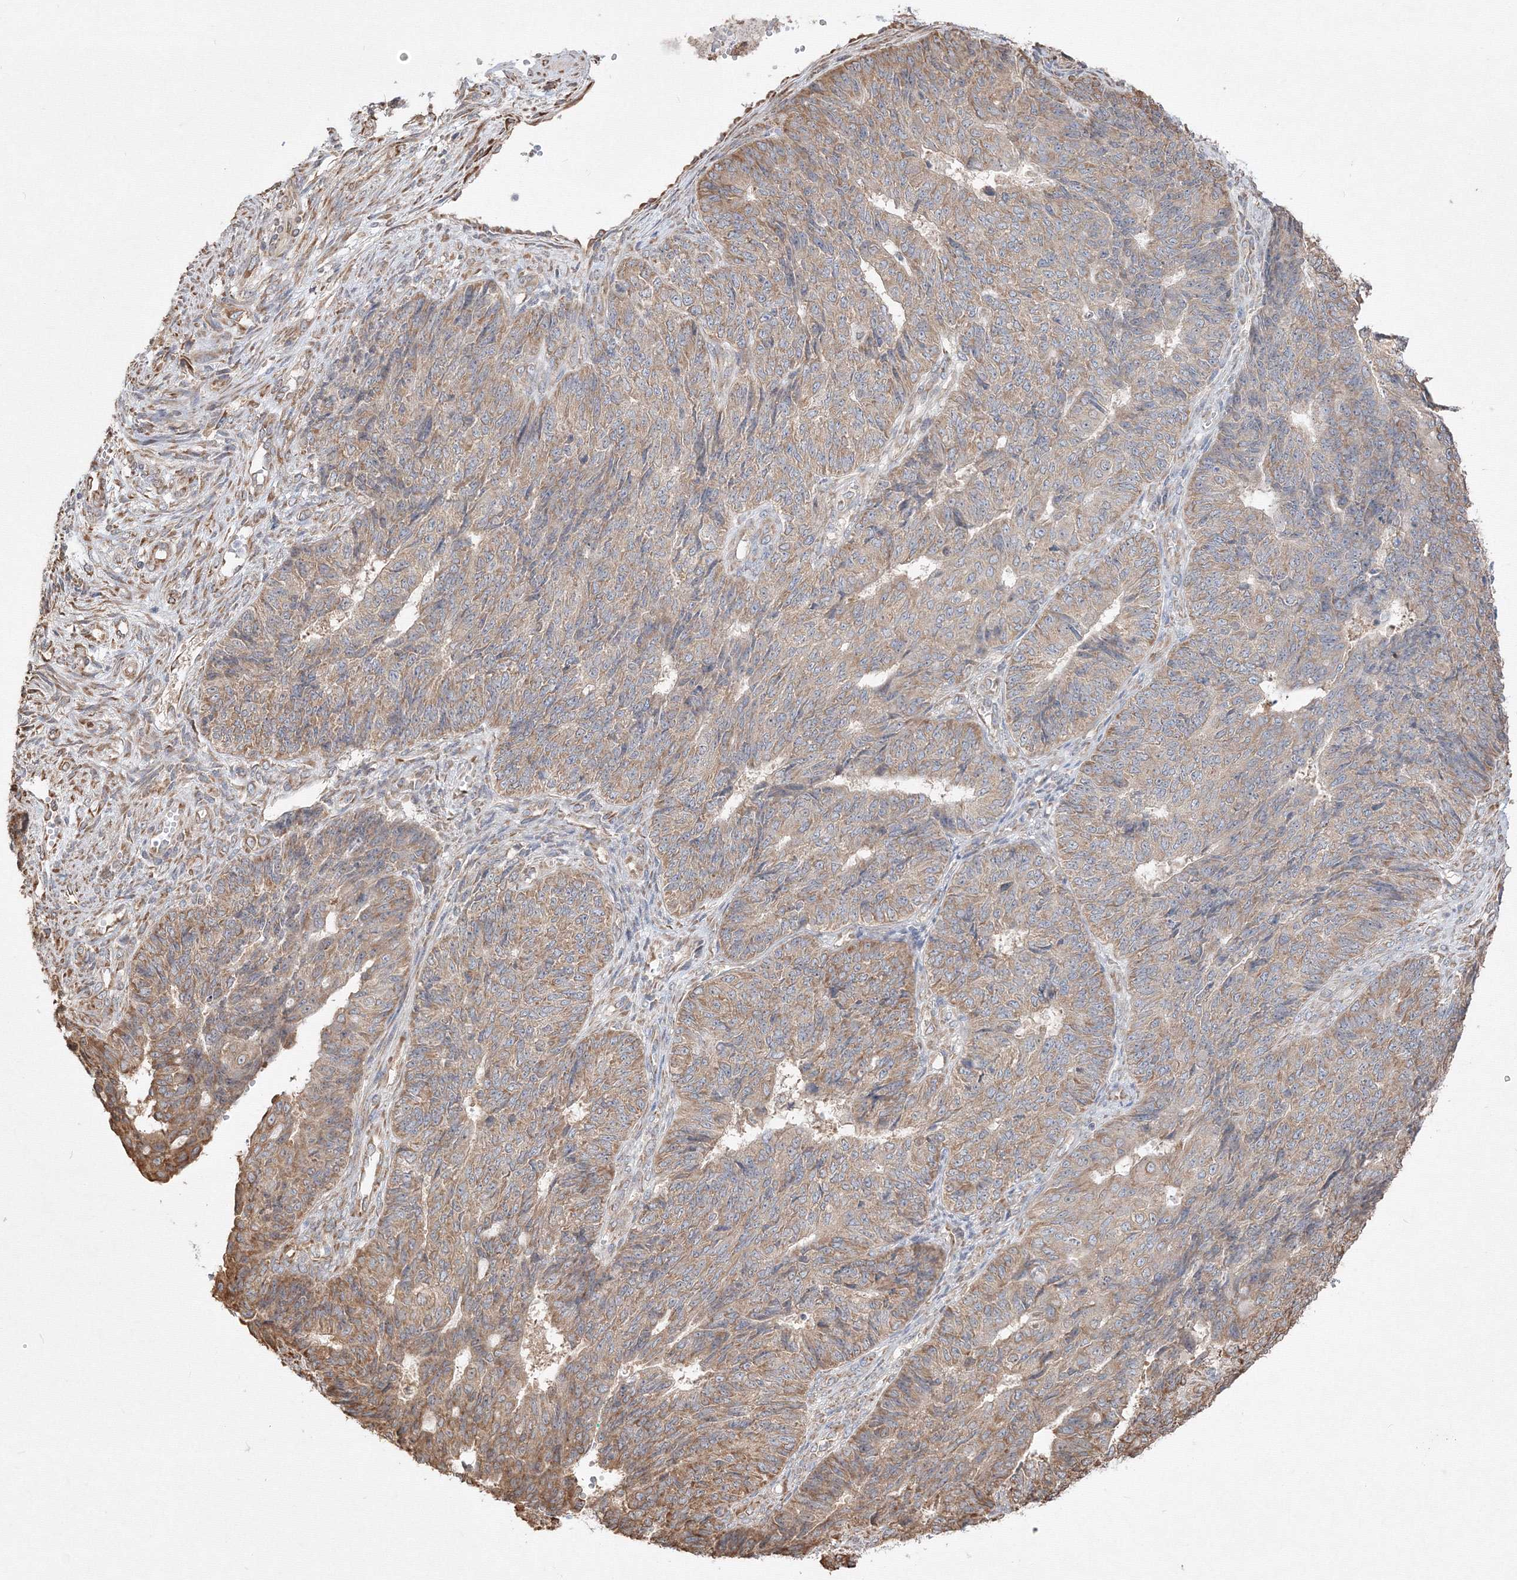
{"staining": {"intensity": "moderate", "quantity": ">75%", "location": "cytoplasmic/membranous"}, "tissue": "endometrial cancer", "cell_type": "Tumor cells", "image_type": "cancer", "snomed": [{"axis": "morphology", "description": "Adenocarcinoma, NOS"}, {"axis": "topography", "description": "Endometrium"}], "caption": "An immunohistochemistry (IHC) micrograph of tumor tissue is shown. Protein staining in brown highlights moderate cytoplasmic/membranous positivity in adenocarcinoma (endometrial) within tumor cells.", "gene": "FBXL8", "patient": {"sex": "female", "age": 32}}